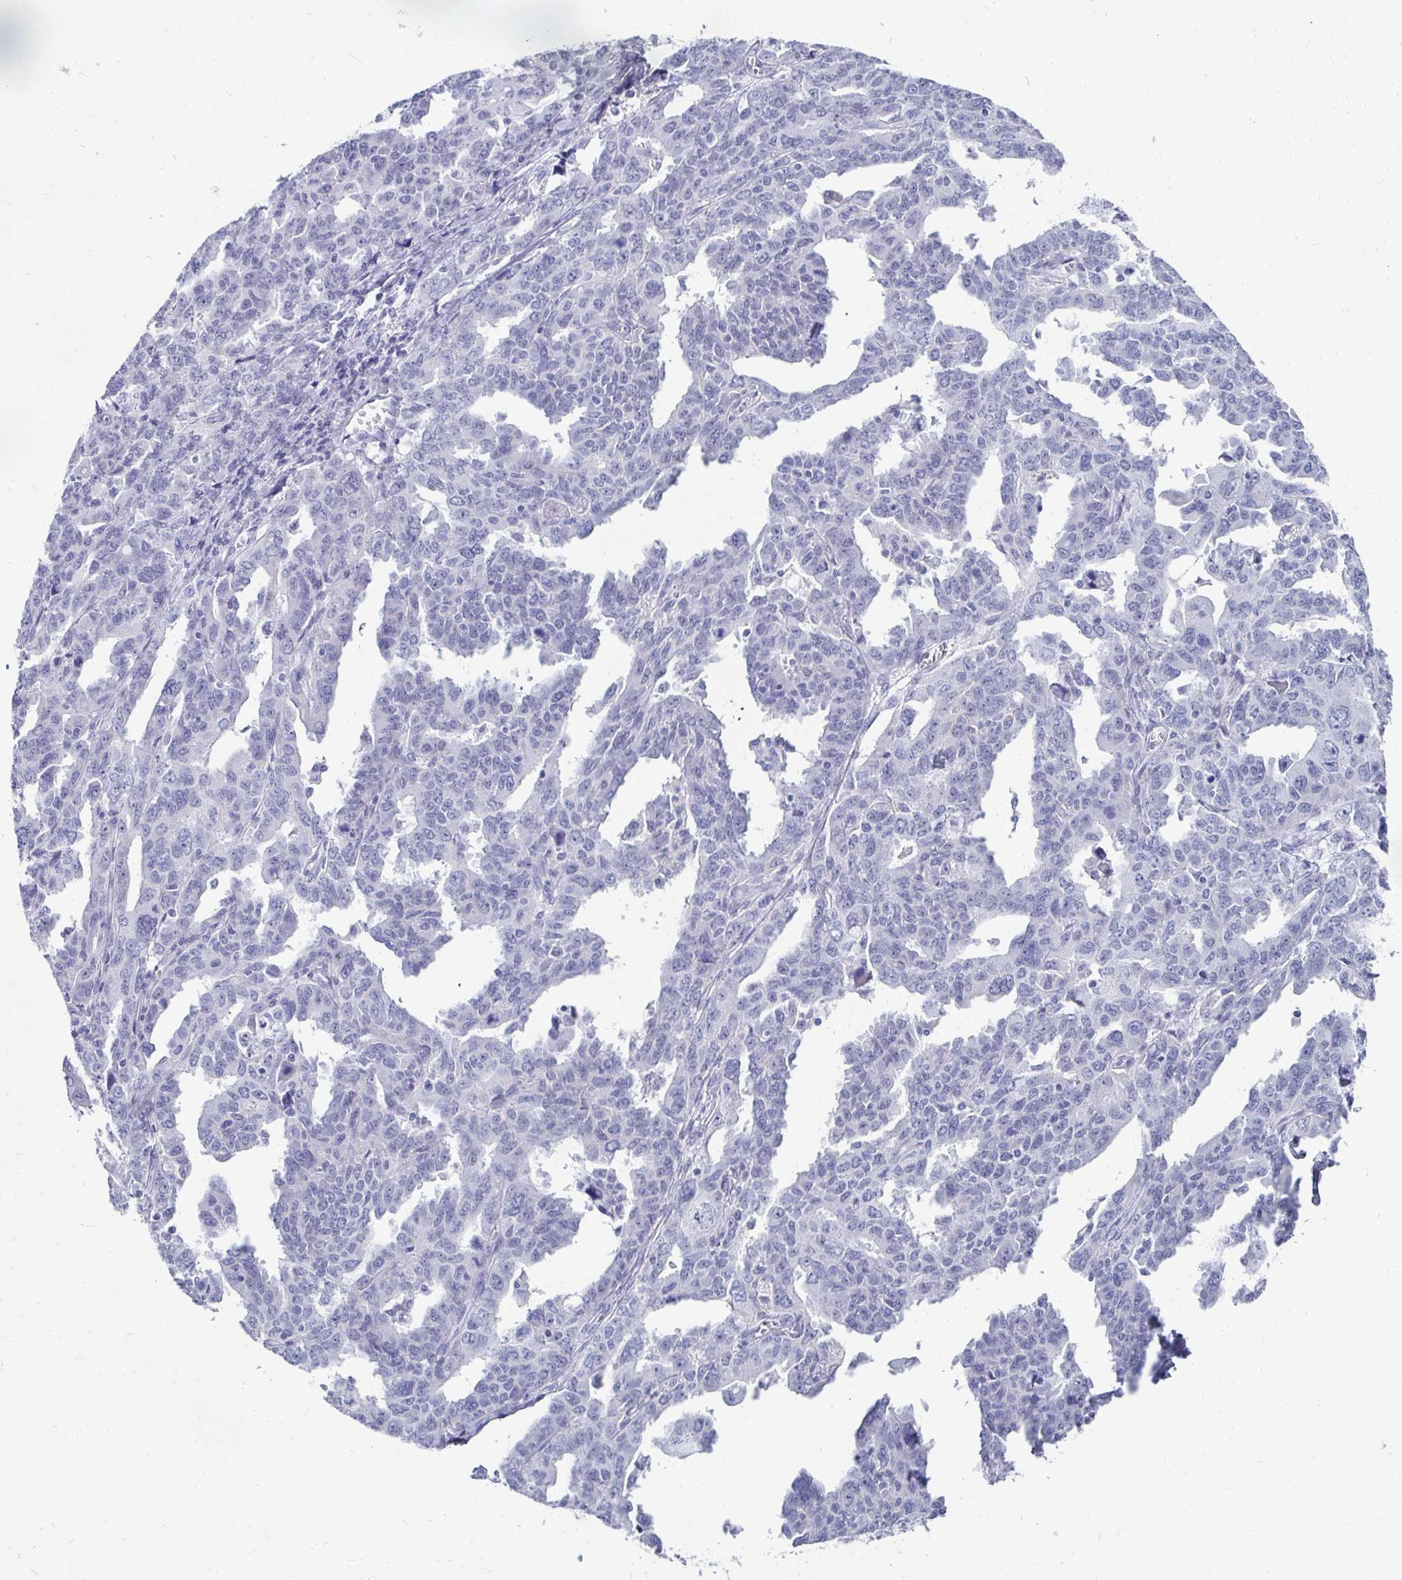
{"staining": {"intensity": "negative", "quantity": "none", "location": "none"}, "tissue": "ovarian cancer", "cell_type": "Tumor cells", "image_type": "cancer", "snomed": [{"axis": "morphology", "description": "Adenocarcinoma, NOS"}, {"axis": "morphology", "description": "Carcinoma, endometroid"}, {"axis": "topography", "description": "Ovary"}], "caption": "Tumor cells are negative for brown protein staining in ovarian cancer (adenocarcinoma). (DAB IHC, high magnification).", "gene": "SYCP3", "patient": {"sex": "female", "age": 72}}